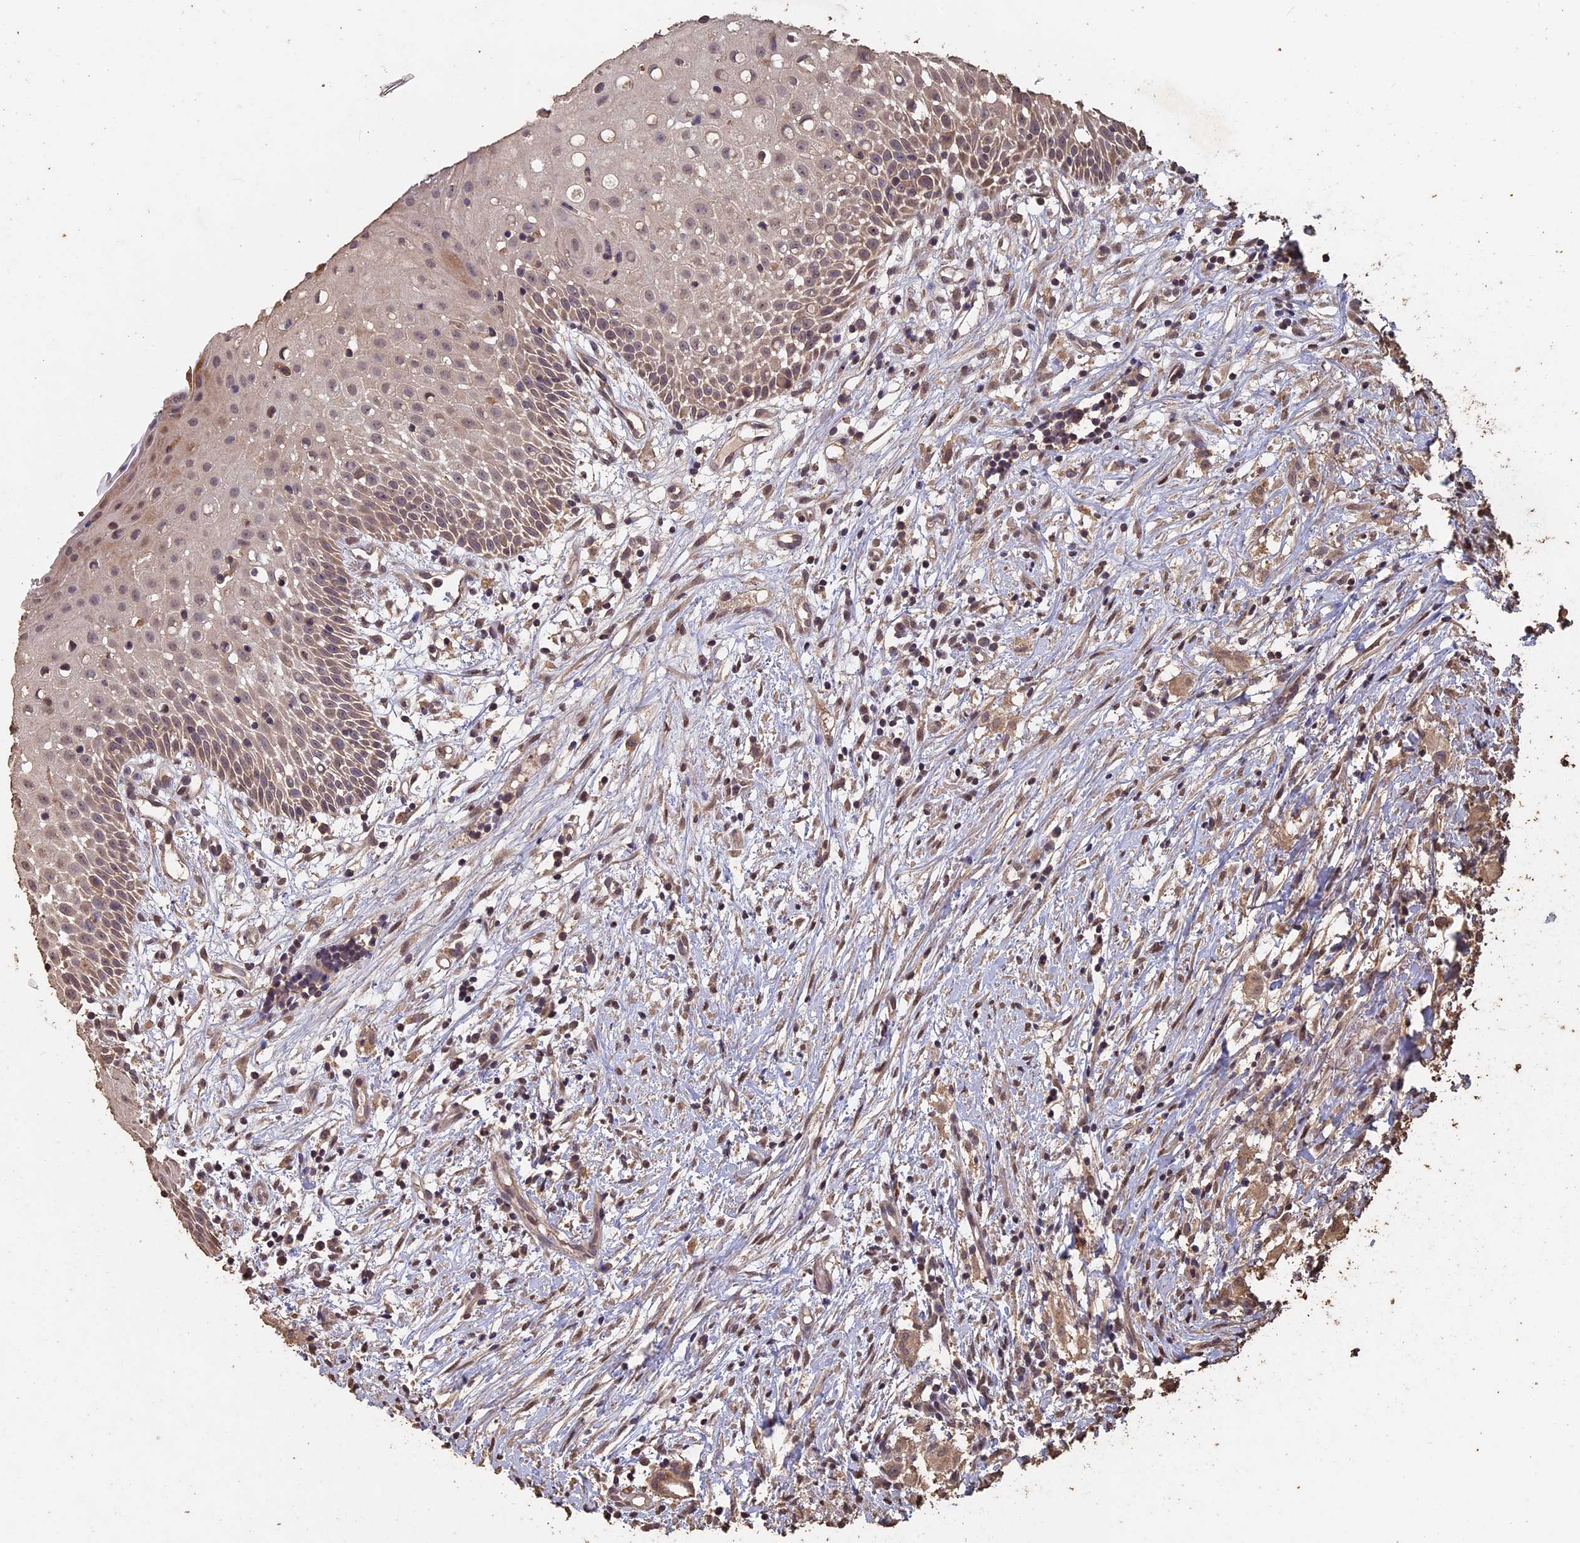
{"staining": {"intensity": "moderate", "quantity": ">75%", "location": "cytoplasmic/membranous"}, "tissue": "oral mucosa", "cell_type": "Squamous epithelial cells", "image_type": "normal", "snomed": [{"axis": "morphology", "description": "Normal tissue, NOS"}, {"axis": "topography", "description": "Oral tissue"}], "caption": "This photomicrograph reveals immunohistochemistry (IHC) staining of normal oral mucosa, with medium moderate cytoplasmic/membranous expression in approximately >75% of squamous epithelial cells.", "gene": "HUNK", "patient": {"sex": "female", "age": 69}}